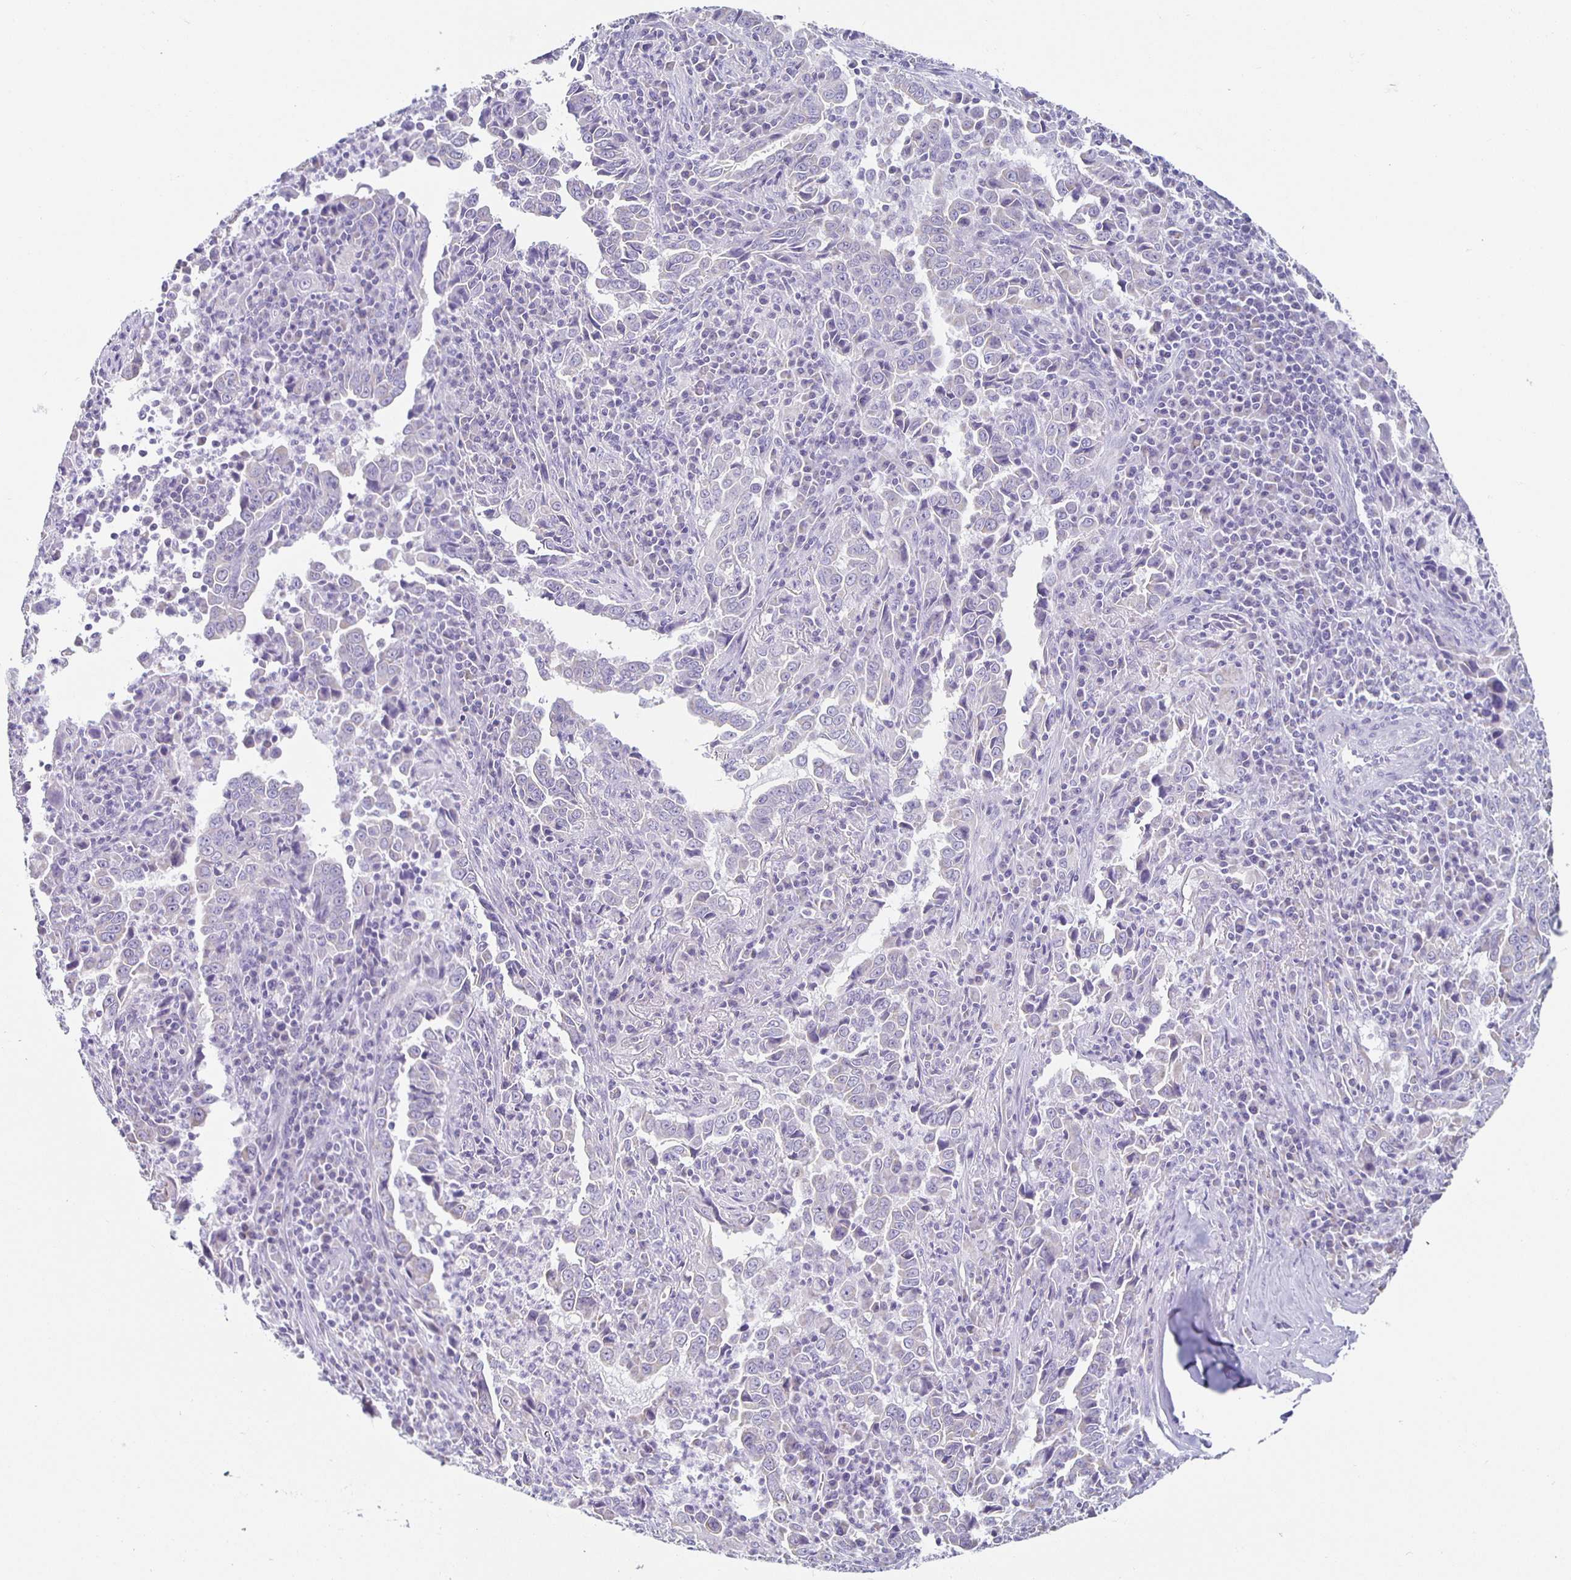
{"staining": {"intensity": "negative", "quantity": "none", "location": "none"}, "tissue": "lung cancer", "cell_type": "Tumor cells", "image_type": "cancer", "snomed": [{"axis": "morphology", "description": "Adenocarcinoma, NOS"}, {"axis": "topography", "description": "Lung"}], "caption": "This is an immunohistochemistry (IHC) micrograph of lung adenocarcinoma. There is no staining in tumor cells.", "gene": "TPPP", "patient": {"sex": "male", "age": 67}}